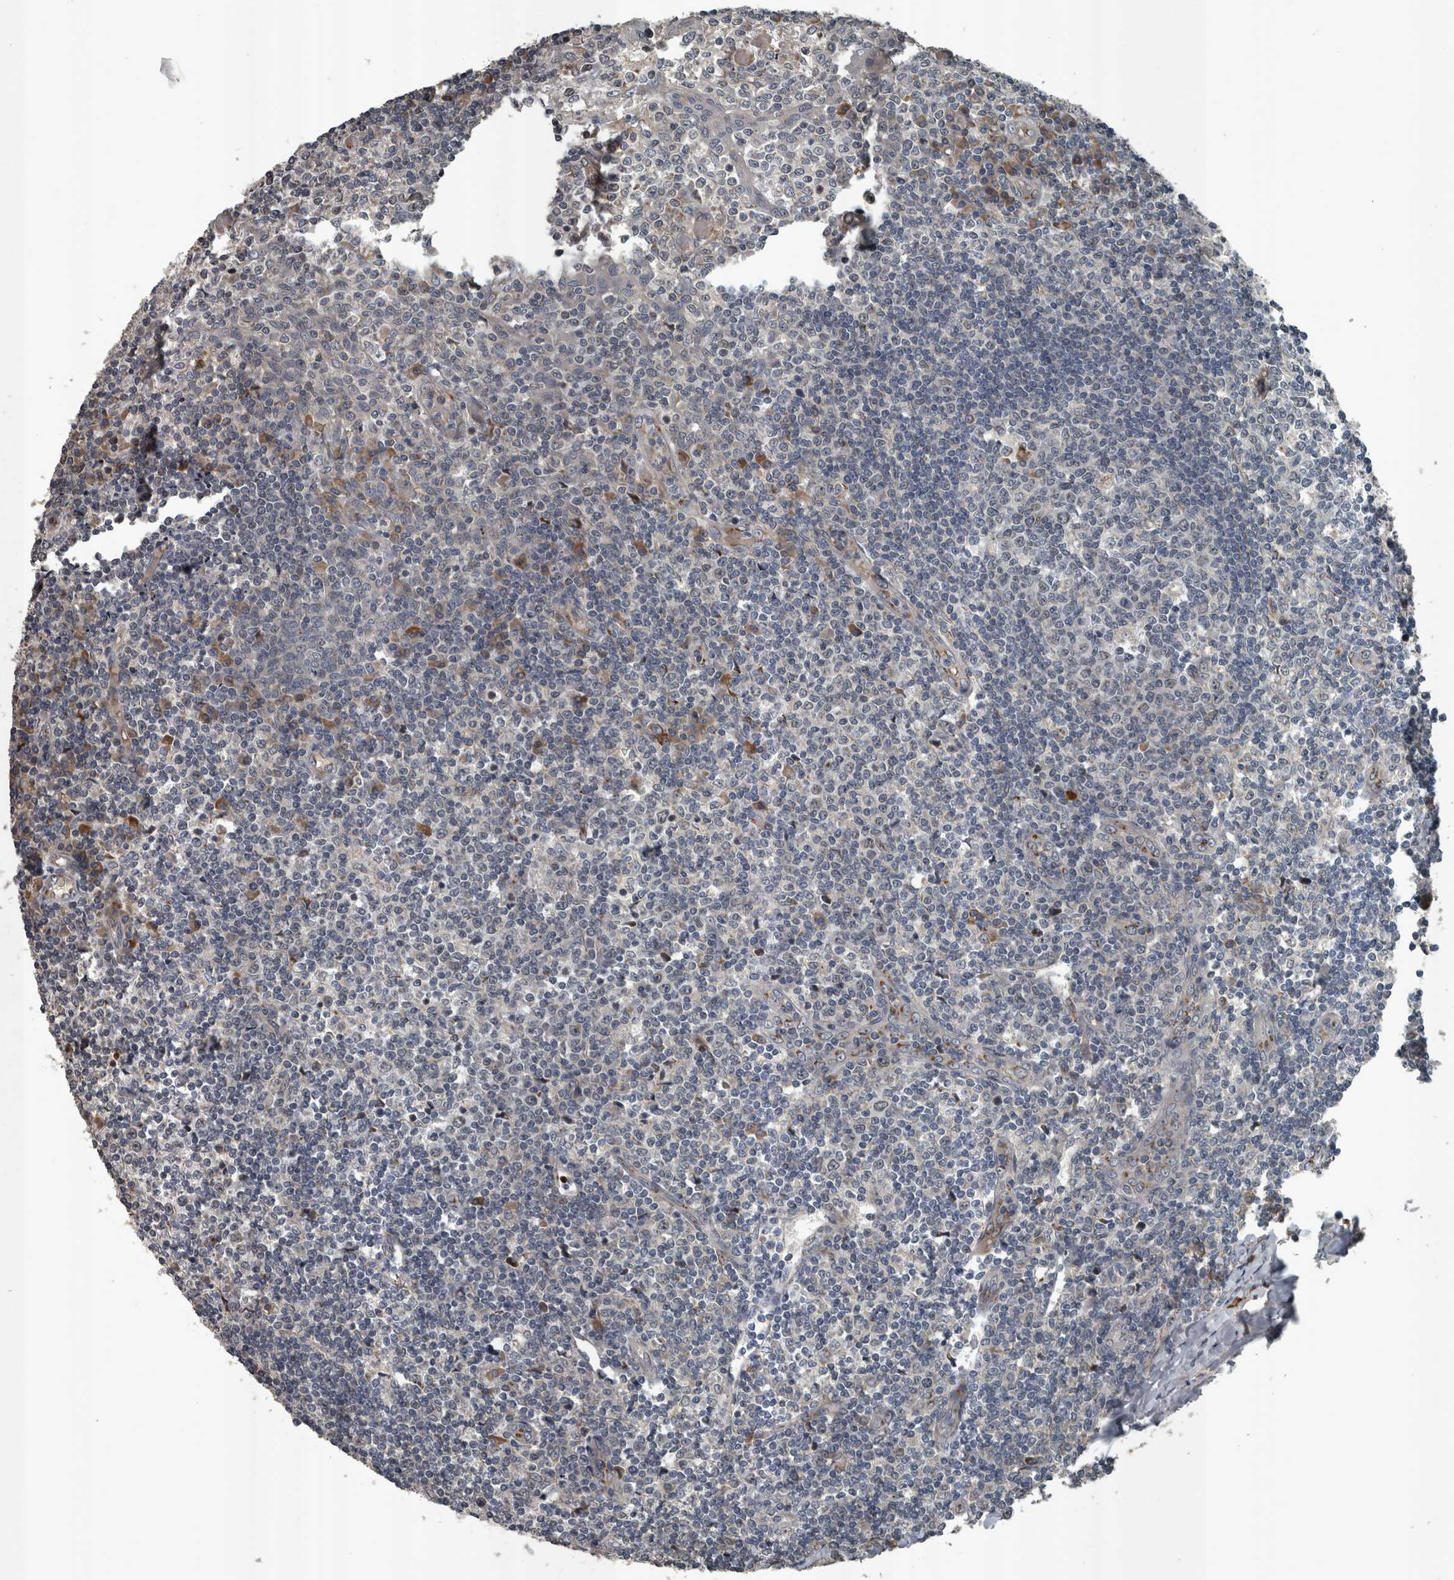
{"staining": {"intensity": "weak", "quantity": "25%-75%", "location": "cytoplasmic/membranous"}, "tissue": "tonsil", "cell_type": "Germinal center cells", "image_type": "normal", "snomed": [{"axis": "morphology", "description": "Normal tissue, NOS"}, {"axis": "topography", "description": "Tonsil"}], "caption": "Protein expression analysis of benign human tonsil reveals weak cytoplasmic/membranous positivity in about 25%-75% of germinal center cells. The protein is shown in brown color, while the nuclei are stained blue.", "gene": "ZNF345", "patient": {"sex": "female", "age": 19}}